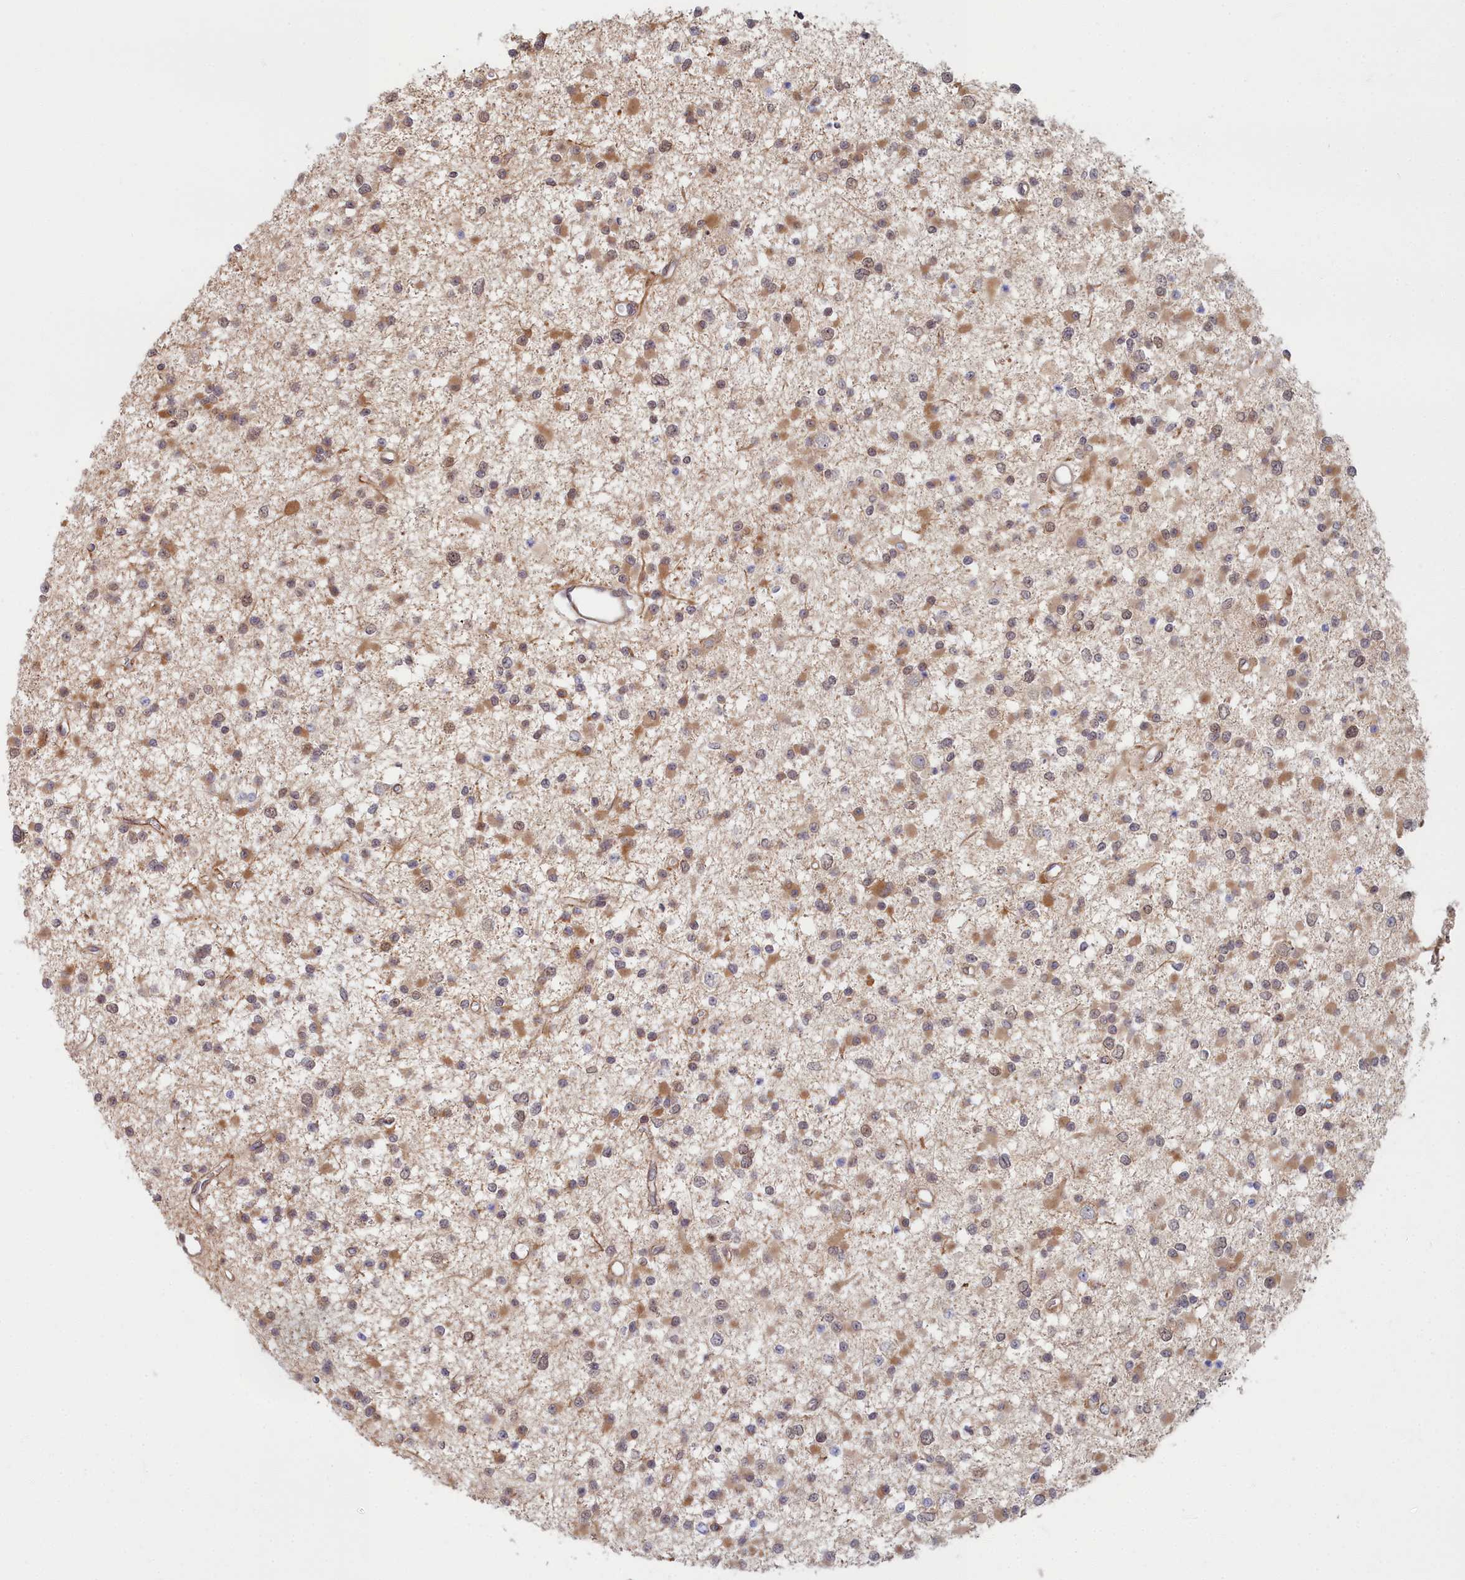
{"staining": {"intensity": "moderate", "quantity": ">75%", "location": "cytoplasmic/membranous"}, "tissue": "glioma", "cell_type": "Tumor cells", "image_type": "cancer", "snomed": [{"axis": "morphology", "description": "Glioma, malignant, Low grade"}, {"axis": "topography", "description": "Brain"}], "caption": "High-power microscopy captured an immunohistochemistry (IHC) photomicrograph of glioma, revealing moderate cytoplasmic/membranous staining in approximately >75% of tumor cells. The staining was performed using DAB, with brown indicating positive protein expression. Nuclei are stained blue with hematoxylin.", "gene": "MAK16", "patient": {"sex": "female", "age": 22}}